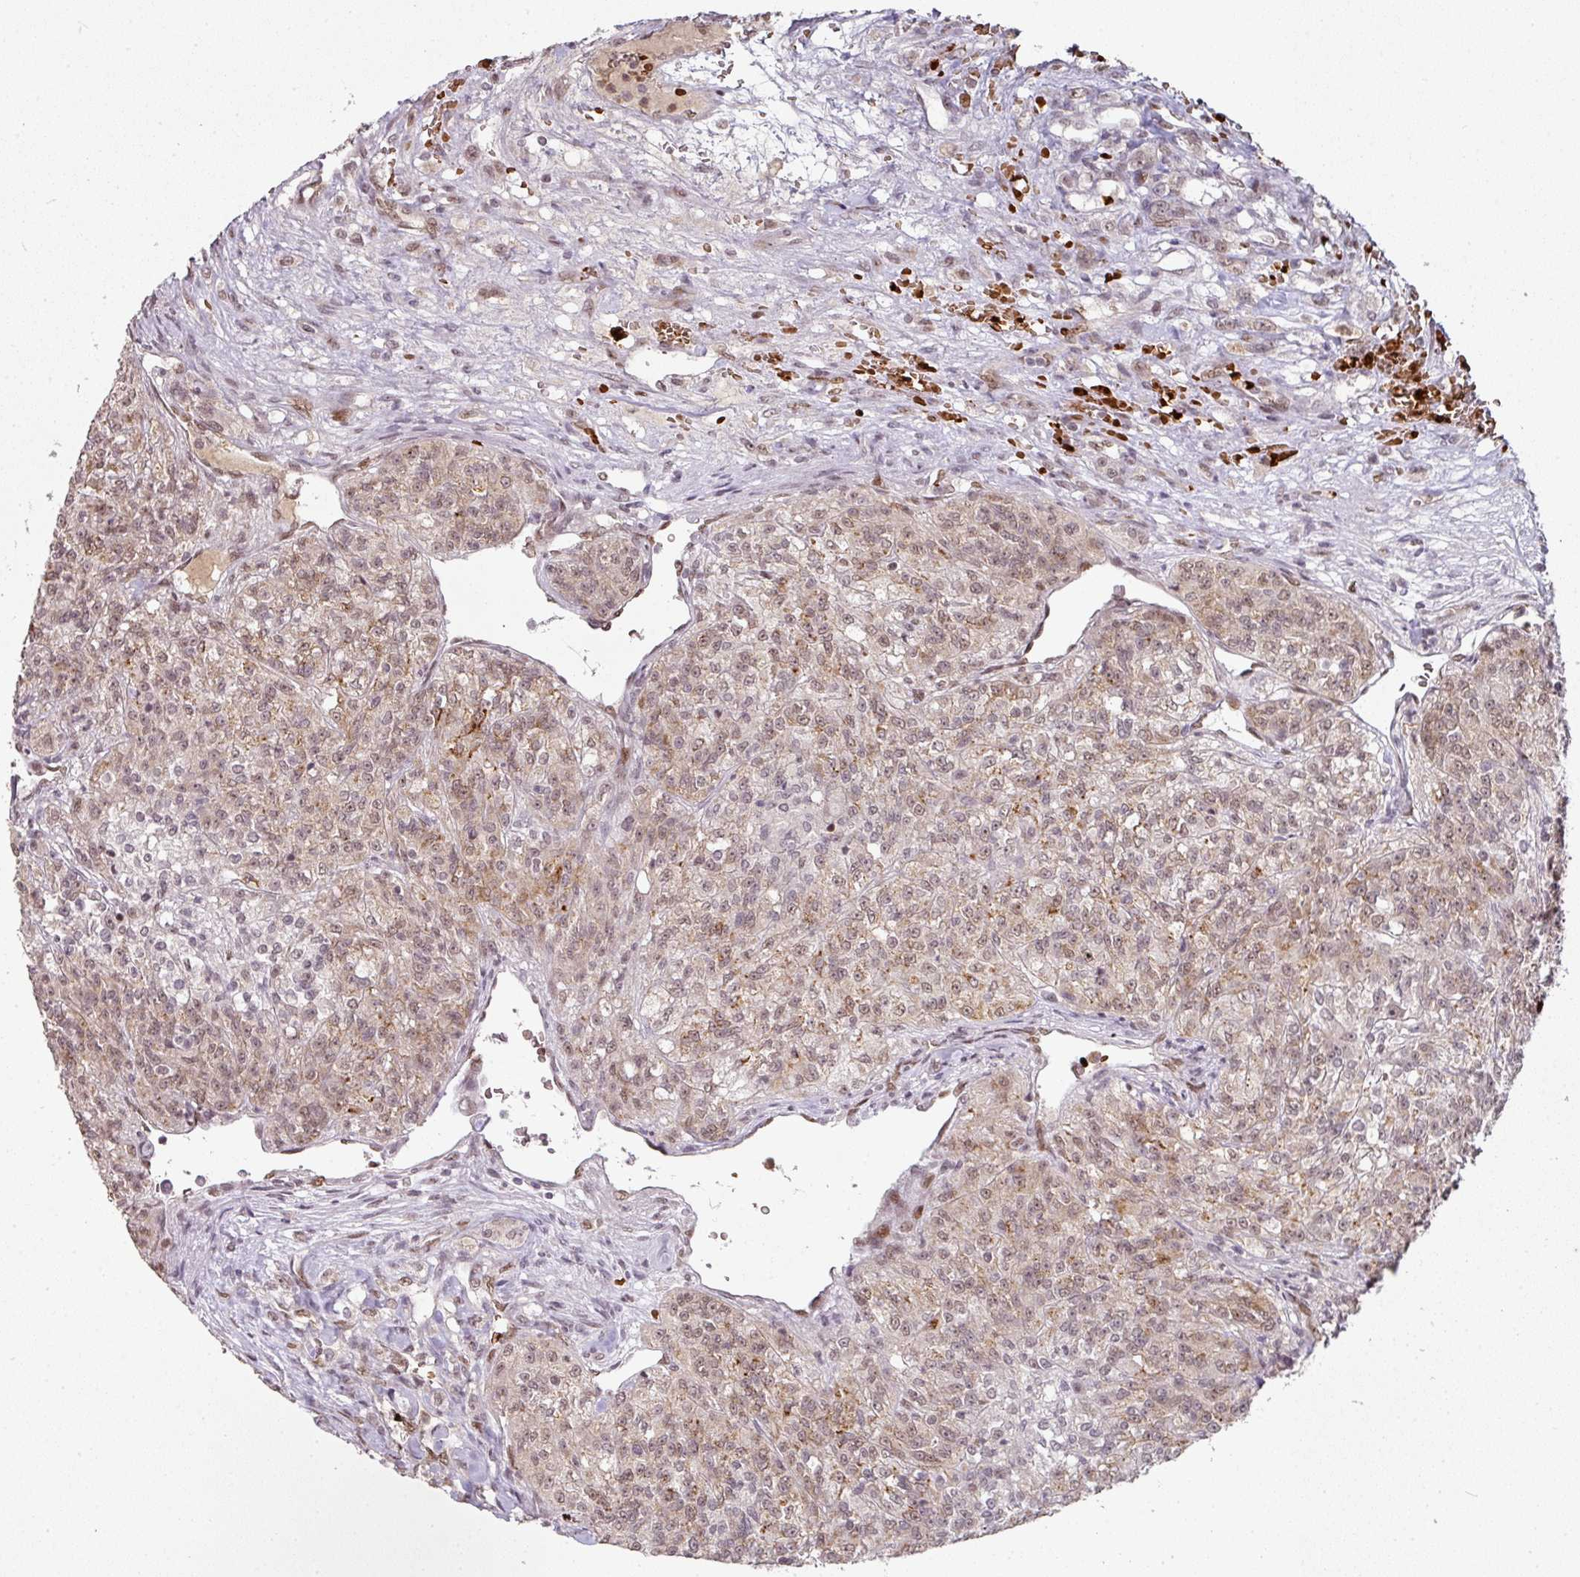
{"staining": {"intensity": "weak", "quantity": ">75%", "location": "cytoplasmic/membranous,nuclear"}, "tissue": "renal cancer", "cell_type": "Tumor cells", "image_type": "cancer", "snomed": [{"axis": "morphology", "description": "Adenocarcinoma, NOS"}, {"axis": "topography", "description": "Kidney"}], "caption": "Protein expression analysis of human renal adenocarcinoma reveals weak cytoplasmic/membranous and nuclear expression in approximately >75% of tumor cells.", "gene": "NEIL1", "patient": {"sex": "female", "age": 63}}